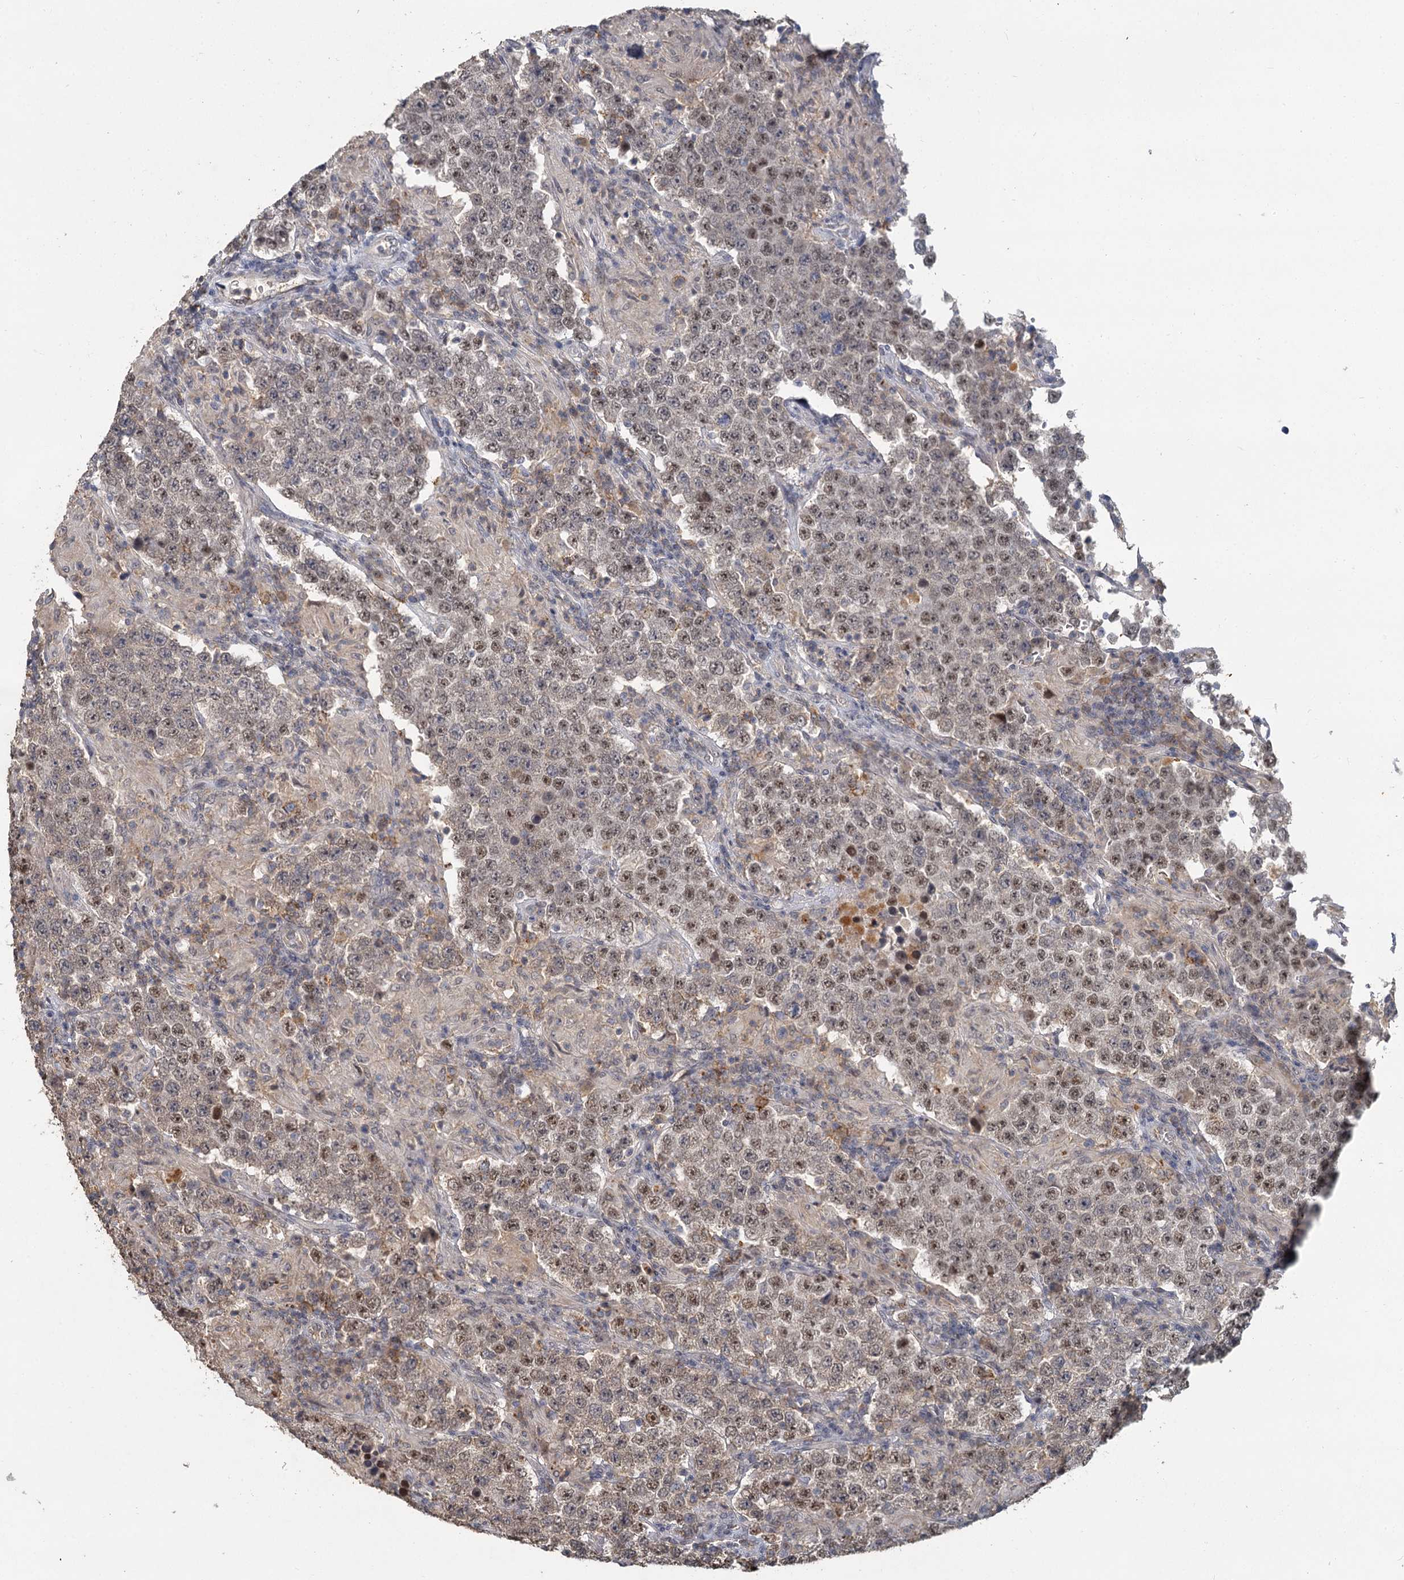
{"staining": {"intensity": "moderate", "quantity": "25%-75%", "location": "nuclear"}, "tissue": "testis cancer", "cell_type": "Tumor cells", "image_type": "cancer", "snomed": [{"axis": "morphology", "description": "Normal tissue, NOS"}, {"axis": "morphology", "description": "Urothelial carcinoma, High grade"}, {"axis": "morphology", "description": "Seminoma, NOS"}, {"axis": "morphology", "description": "Carcinoma, Embryonal, NOS"}, {"axis": "topography", "description": "Urinary bladder"}, {"axis": "topography", "description": "Testis"}], "caption": "Protein staining shows moderate nuclear positivity in about 25%-75% of tumor cells in embryonal carcinoma (testis). (brown staining indicates protein expression, while blue staining denotes nuclei).", "gene": "MUCL1", "patient": {"sex": "male", "age": 41}}